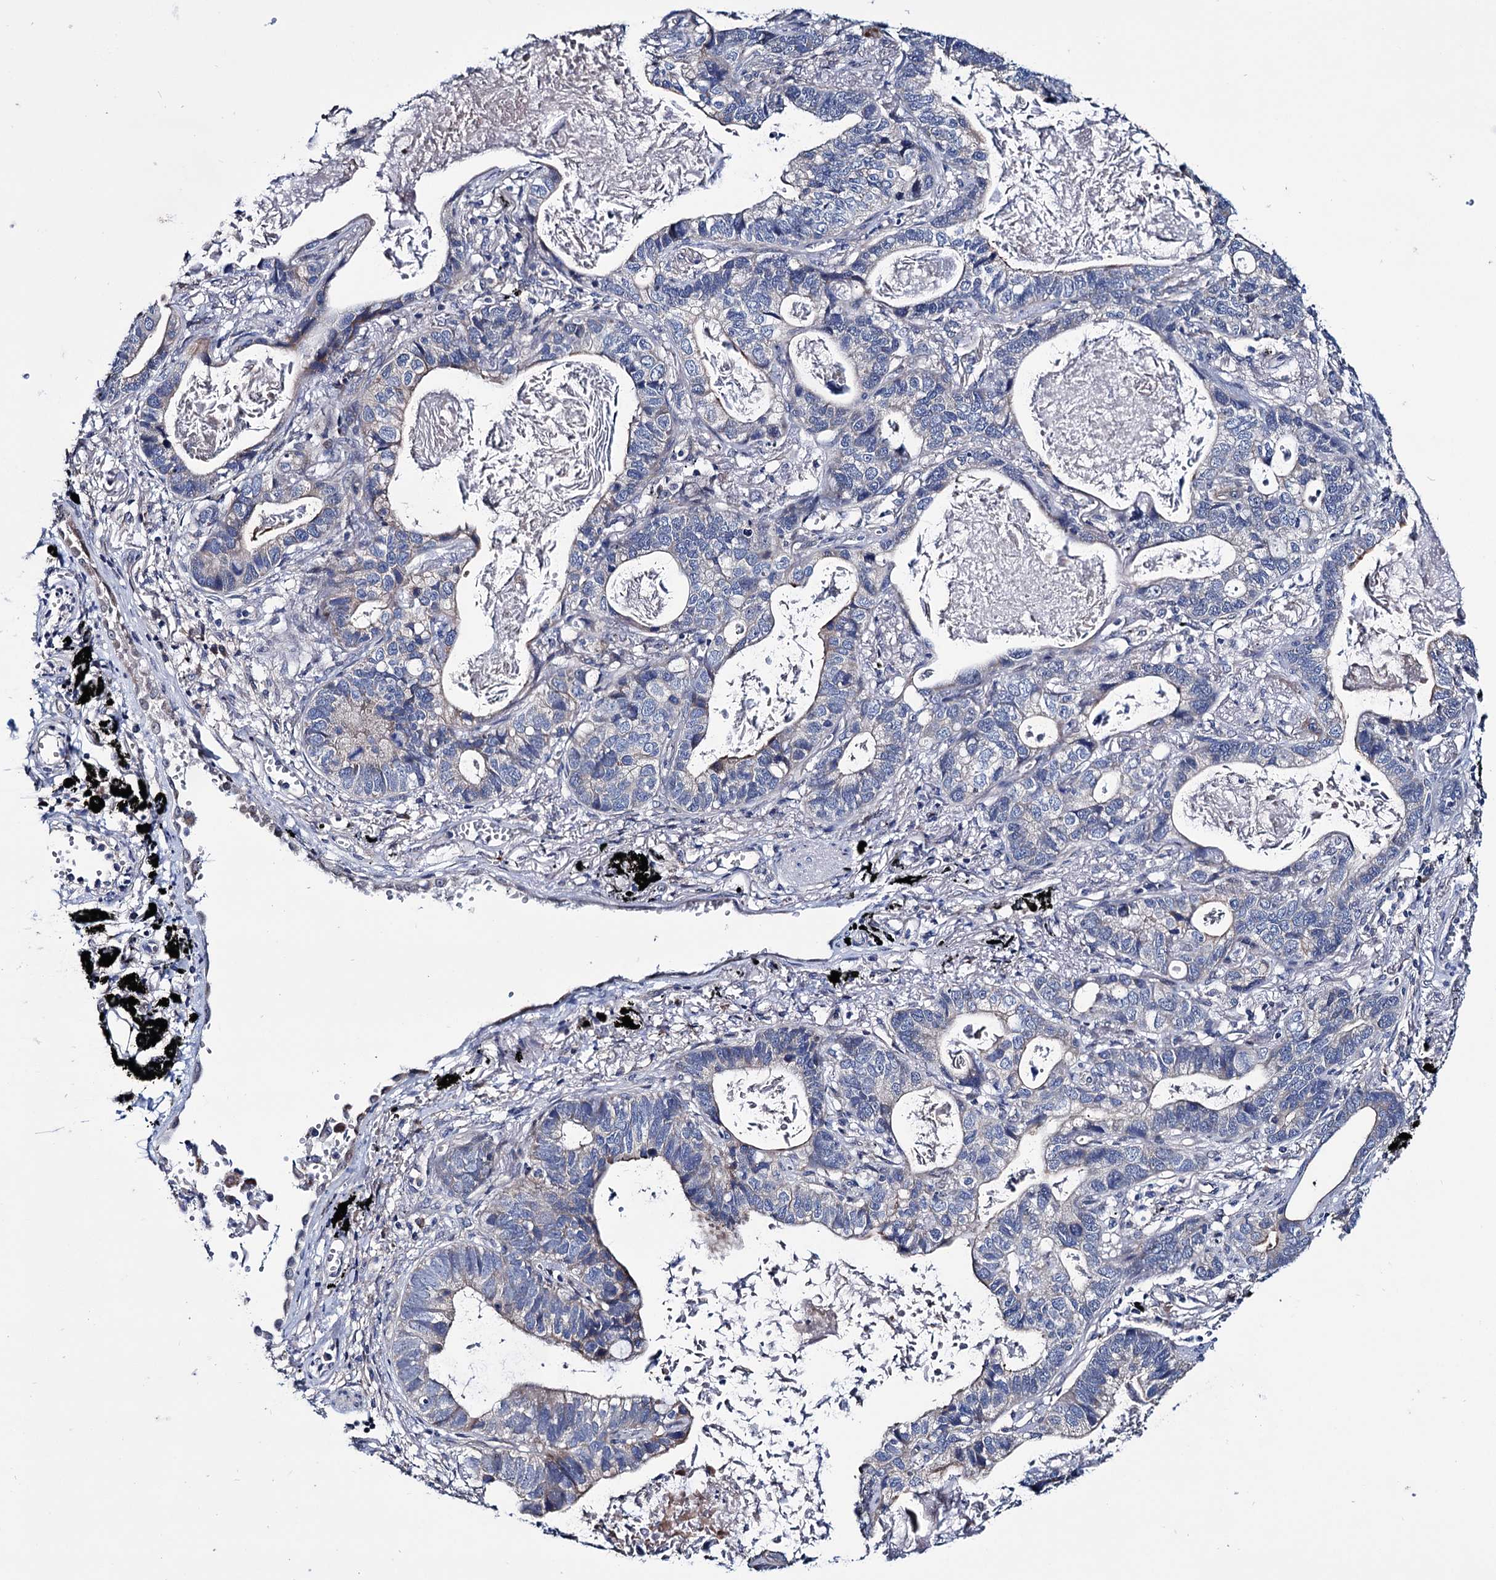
{"staining": {"intensity": "negative", "quantity": "none", "location": "none"}, "tissue": "lung cancer", "cell_type": "Tumor cells", "image_type": "cancer", "snomed": [{"axis": "morphology", "description": "Adenocarcinoma, NOS"}, {"axis": "topography", "description": "Lung"}], "caption": "The photomicrograph demonstrates no staining of tumor cells in adenocarcinoma (lung). (DAB IHC visualized using brightfield microscopy, high magnification).", "gene": "EYA4", "patient": {"sex": "male", "age": 67}}